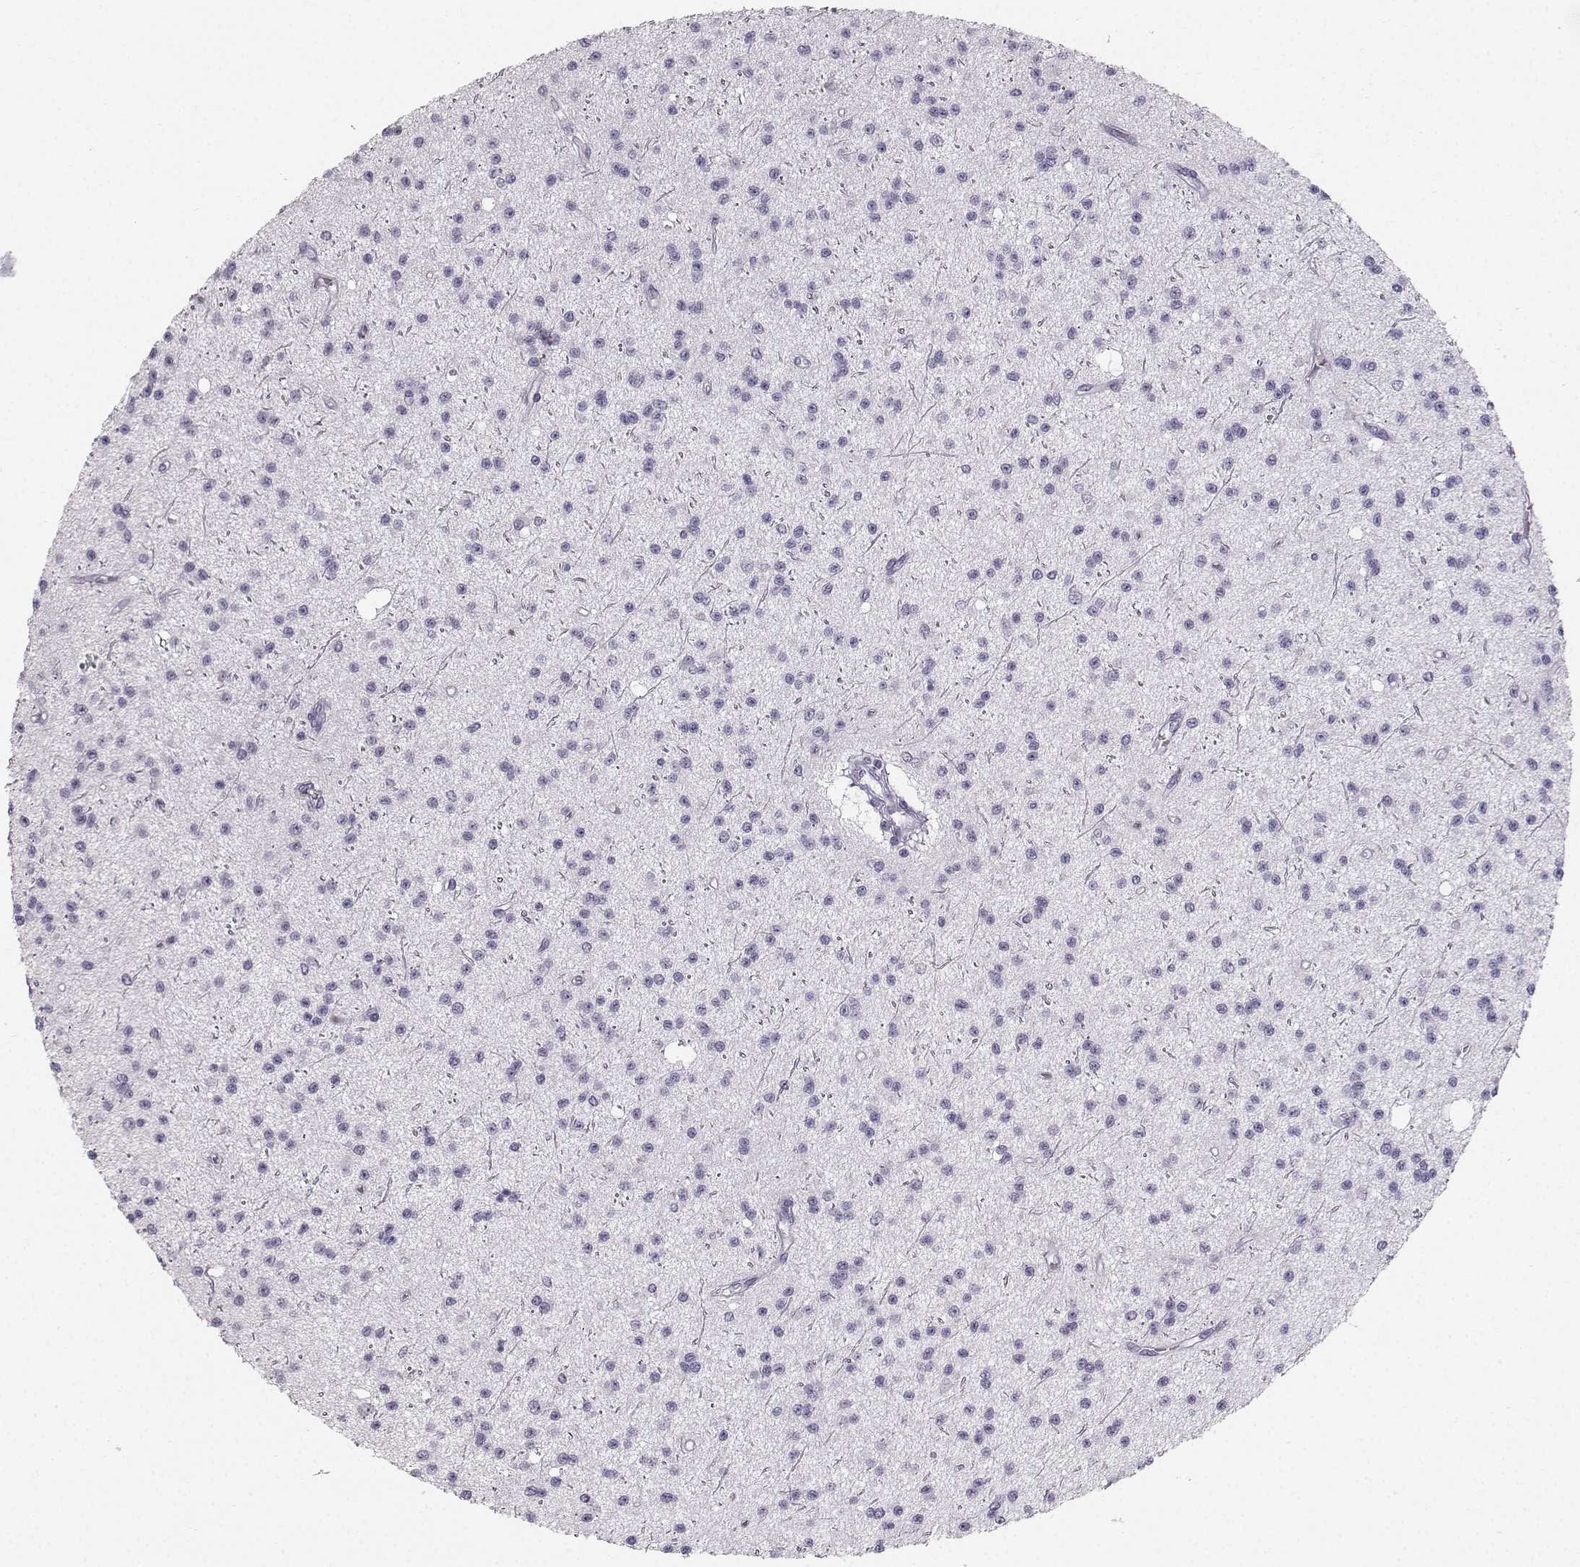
{"staining": {"intensity": "negative", "quantity": "none", "location": "none"}, "tissue": "glioma", "cell_type": "Tumor cells", "image_type": "cancer", "snomed": [{"axis": "morphology", "description": "Glioma, malignant, Low grade"}, {"axis": "topography", "description": "Brain"}], "caption": "Protein analysis of glioma exhibits no significant expression in tumor cells.", "gene": "CASR", "patient": {"sex": "male", "age": 27}}